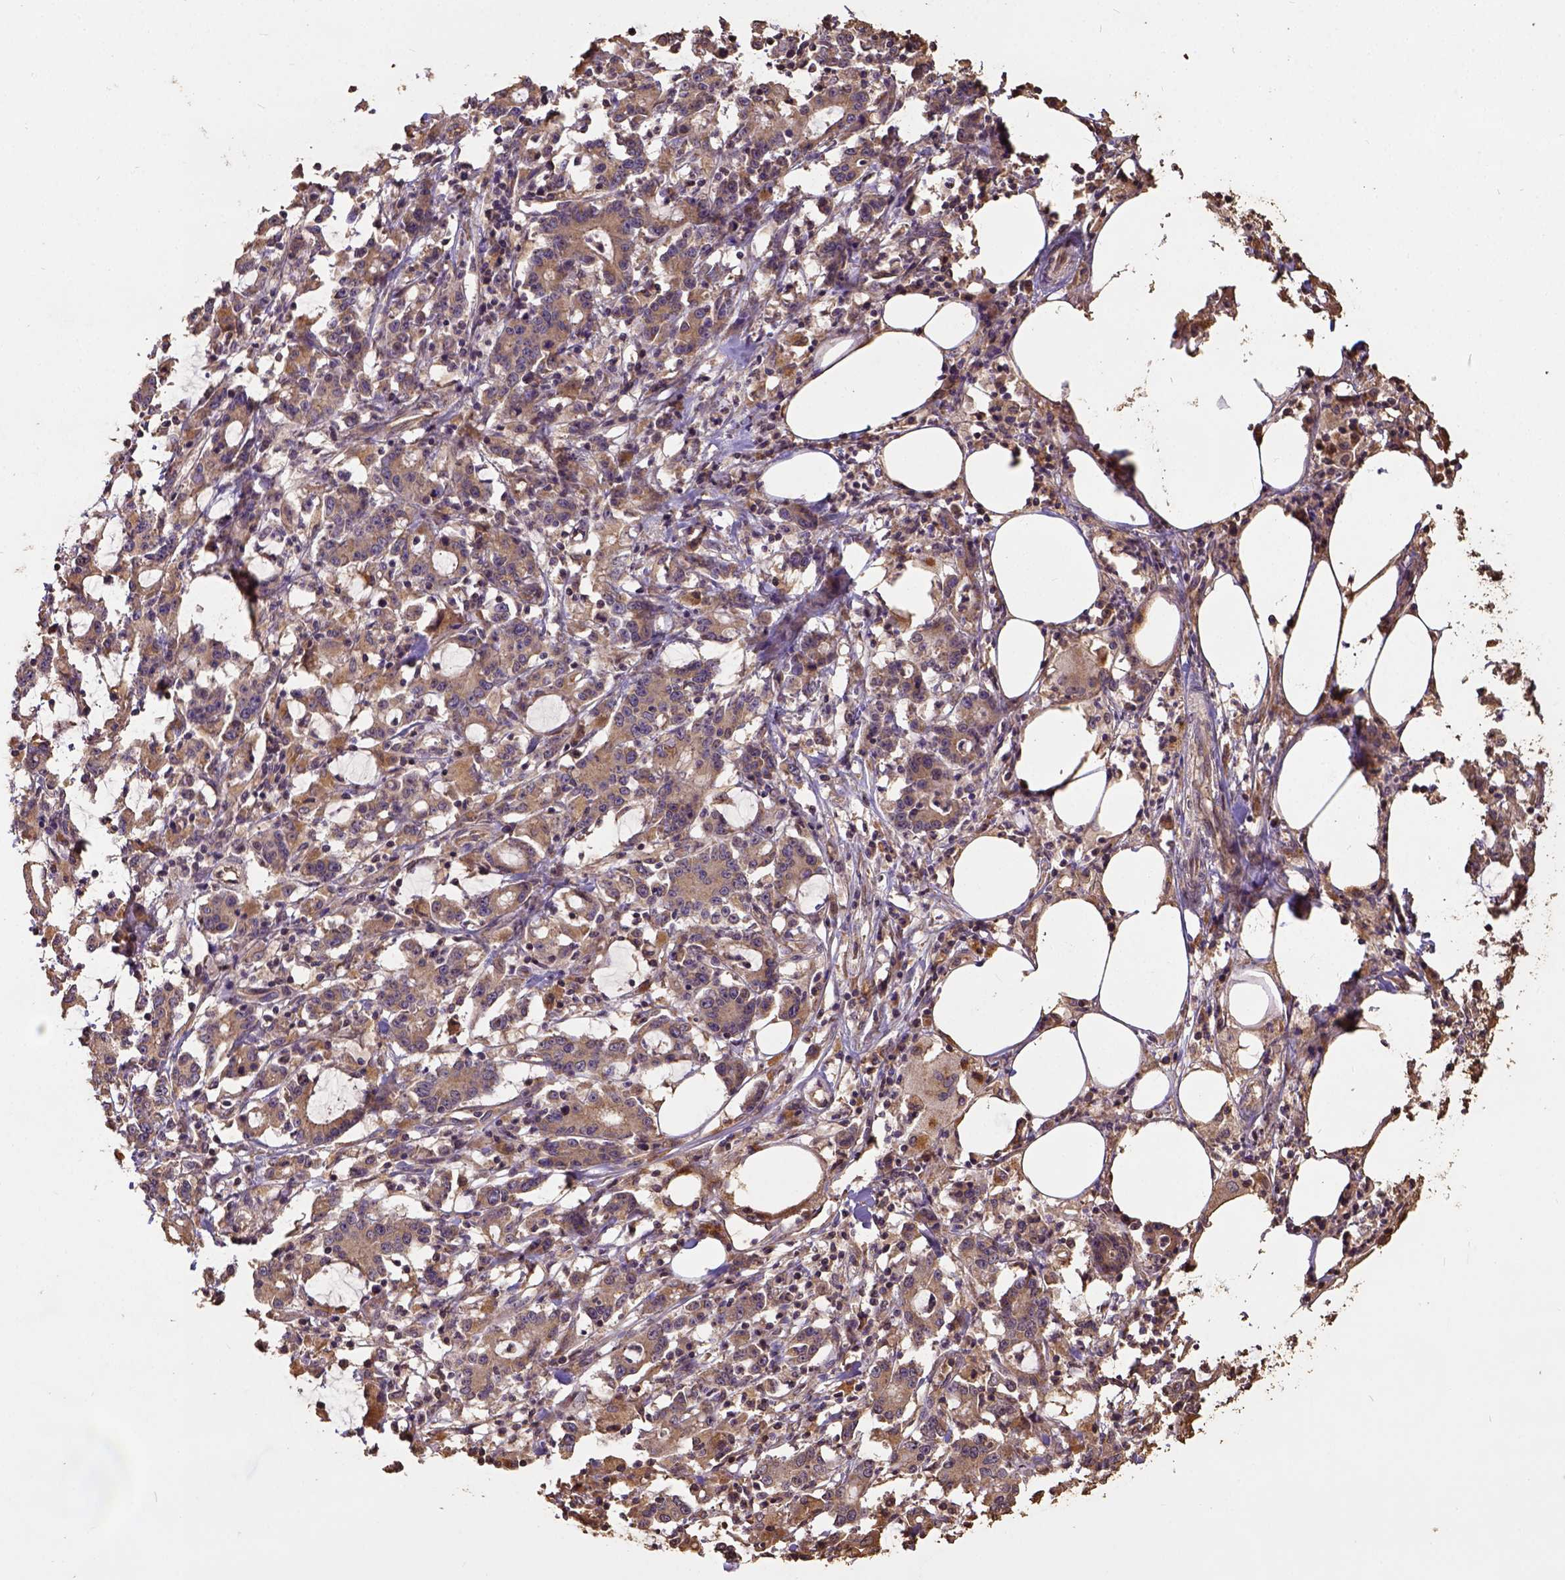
{"staining": {"intensity": "moderate", "quantity": "25%-75%", "location": "cytoplasmic/membranous"}, "tissue": "stomach cancer", "cell_type": "Tumor cells", "image_type": "cancer", "snomed": [{"axis": "morphology", "description": "Adenocarcinoma, NOS"}, {"axis": "topography", "description": "Stomach, upper"}], "caption": "High-magnification brightfield microscopy of adenocarcinoma (stomach) stained with DAB (3,3'-diaminobenzidine) (brown) and counterstained with hematoxylin (blue). tumor cells exhibit moderate cytoplasmic/membranous positivity is seen in about25%-75% of cells.", "gene": "ATP1B3", "patient": {"sex": "male", "age": 68}}